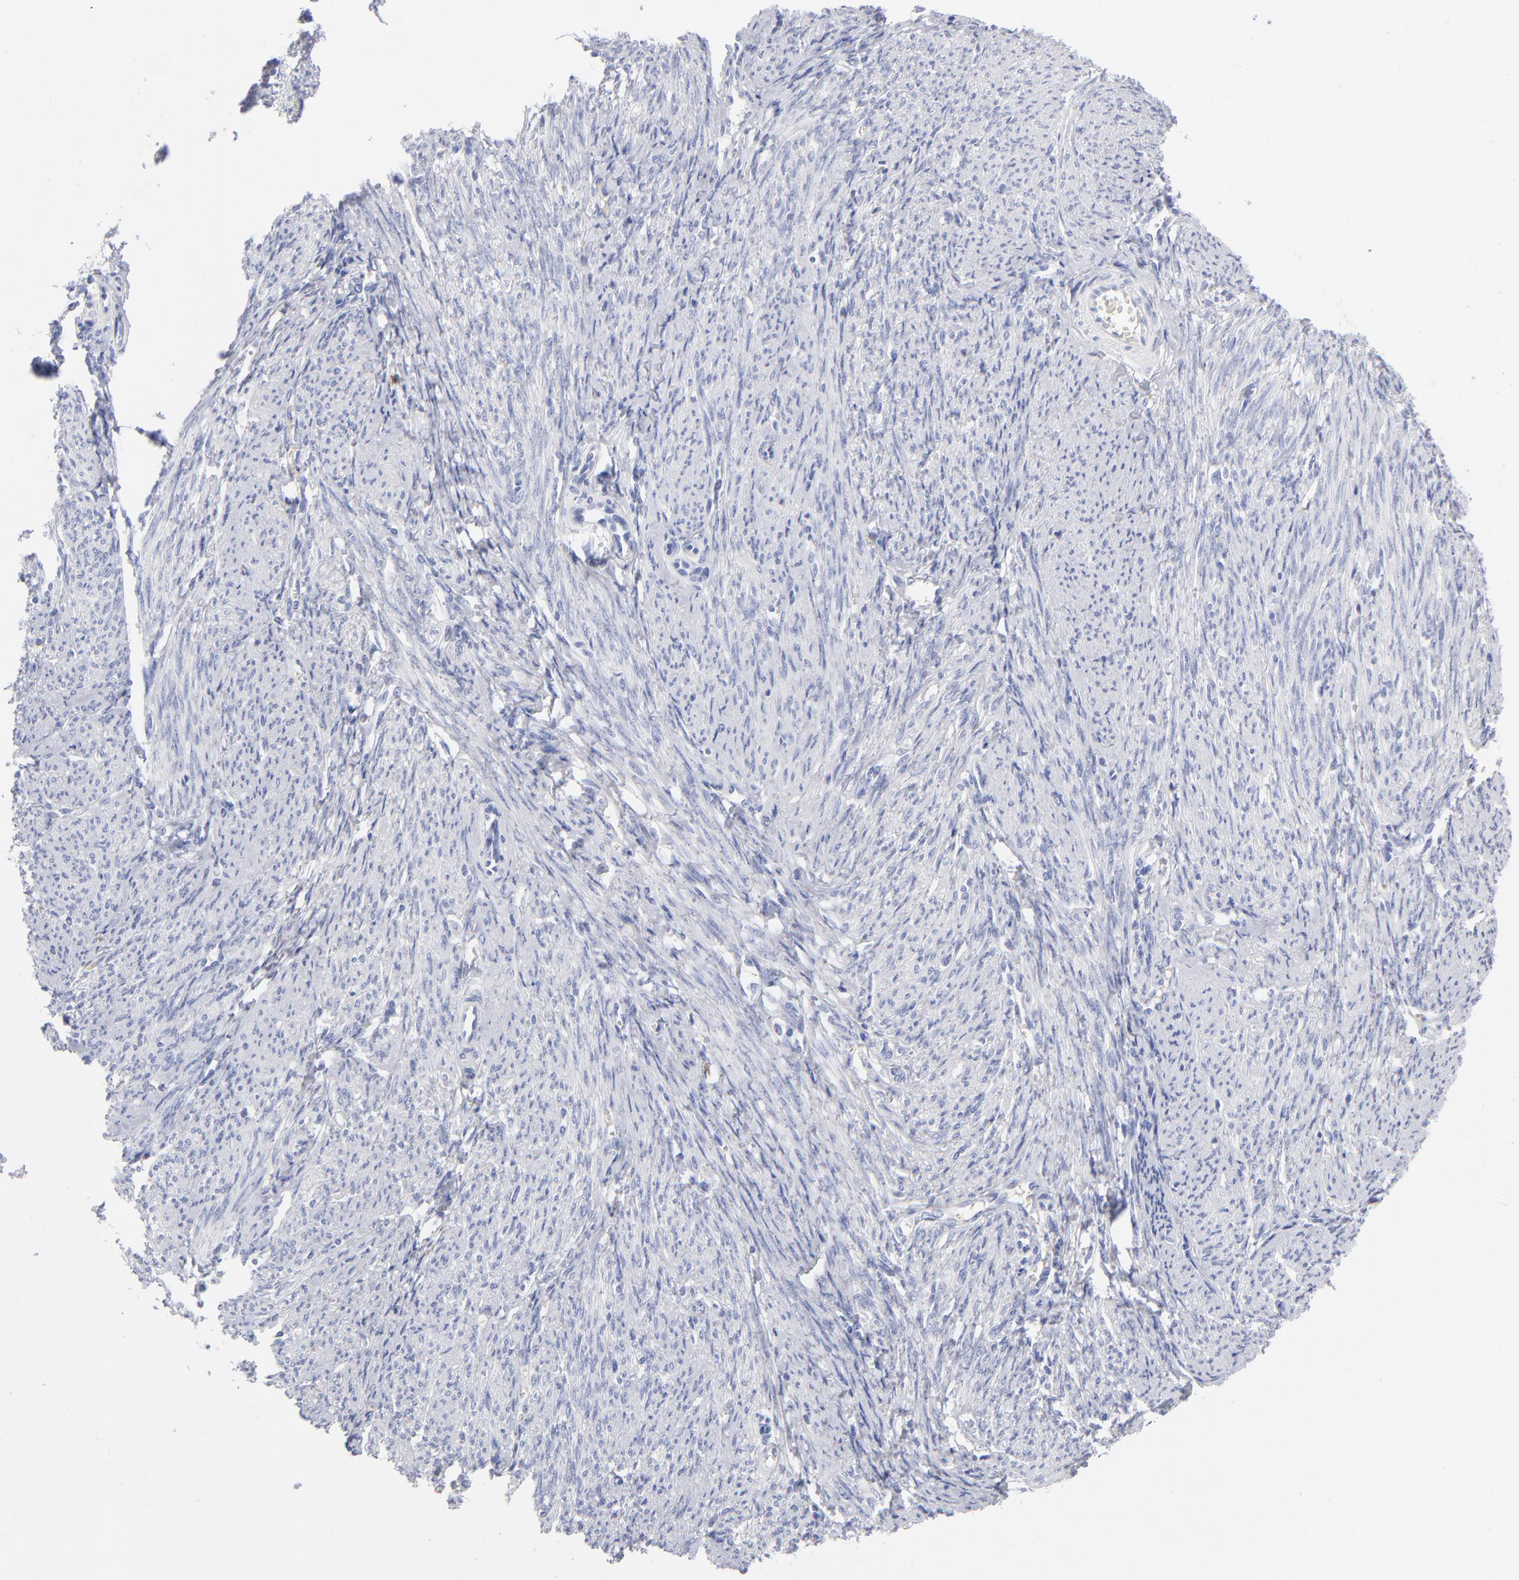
{"staining": {"intensity": "negative", "quantity": "none", "location": "none"}, "tissue": "smooth muscle", "cell_type": "Smooth muscle cells", "image_type": "normal", "snomed": [{"axis": "morphology", "description": "Normal tissue, NOS"}, {"axis": "topography", "description": "Smooth muscle"}, {"axis": "topography", "description": "Cervix"}], "caption": "DAB immunohistochemical staining of unremarkable smooth muscle displays no significant staining in smooth muscle cells.", "gene": "ARG1", "patient": {"sex": "female", "age": 70}}